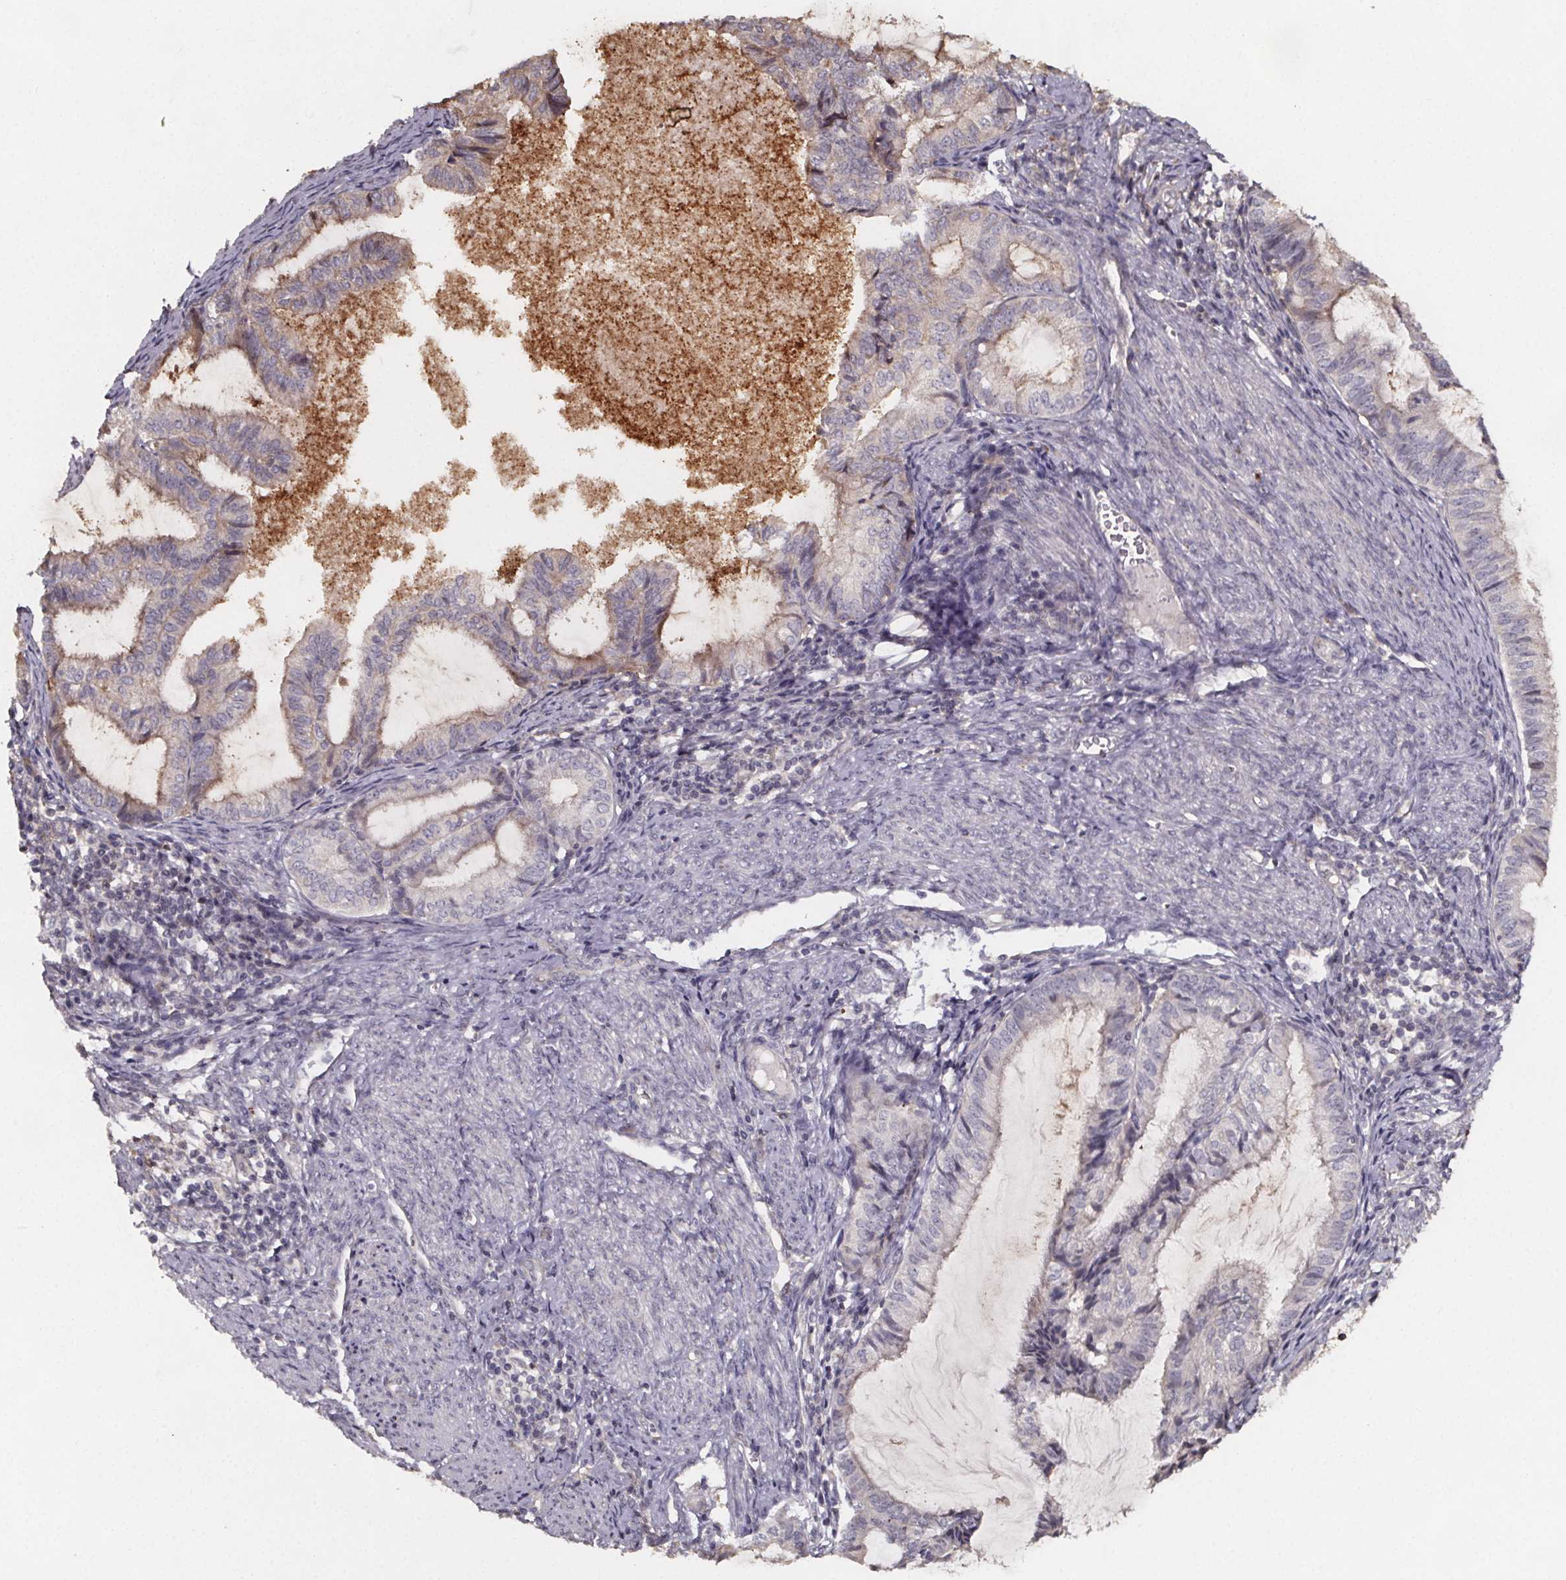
{"staining": {"intensity": "weak", "quantity": "25%-75%", "location": "cytoplasmic/membranous"}, "tissue": "endometrial cancer", "cell_type": "Tumor cells", "image_type": "cancer", "snomed": [{"axis": "morphology", "description": "Adenocarcinoma, NOS"}, {"axis": "topography", "description": "Endometrium"}], "caption": "Protein staining of endometrial adenocarcinoma tissue shows weak cytoplasmic/membranous positivity in about 25%-75% of tumor cells.", "gene": "ZNF879", "patient": {"sex": "female", "age": 86}}